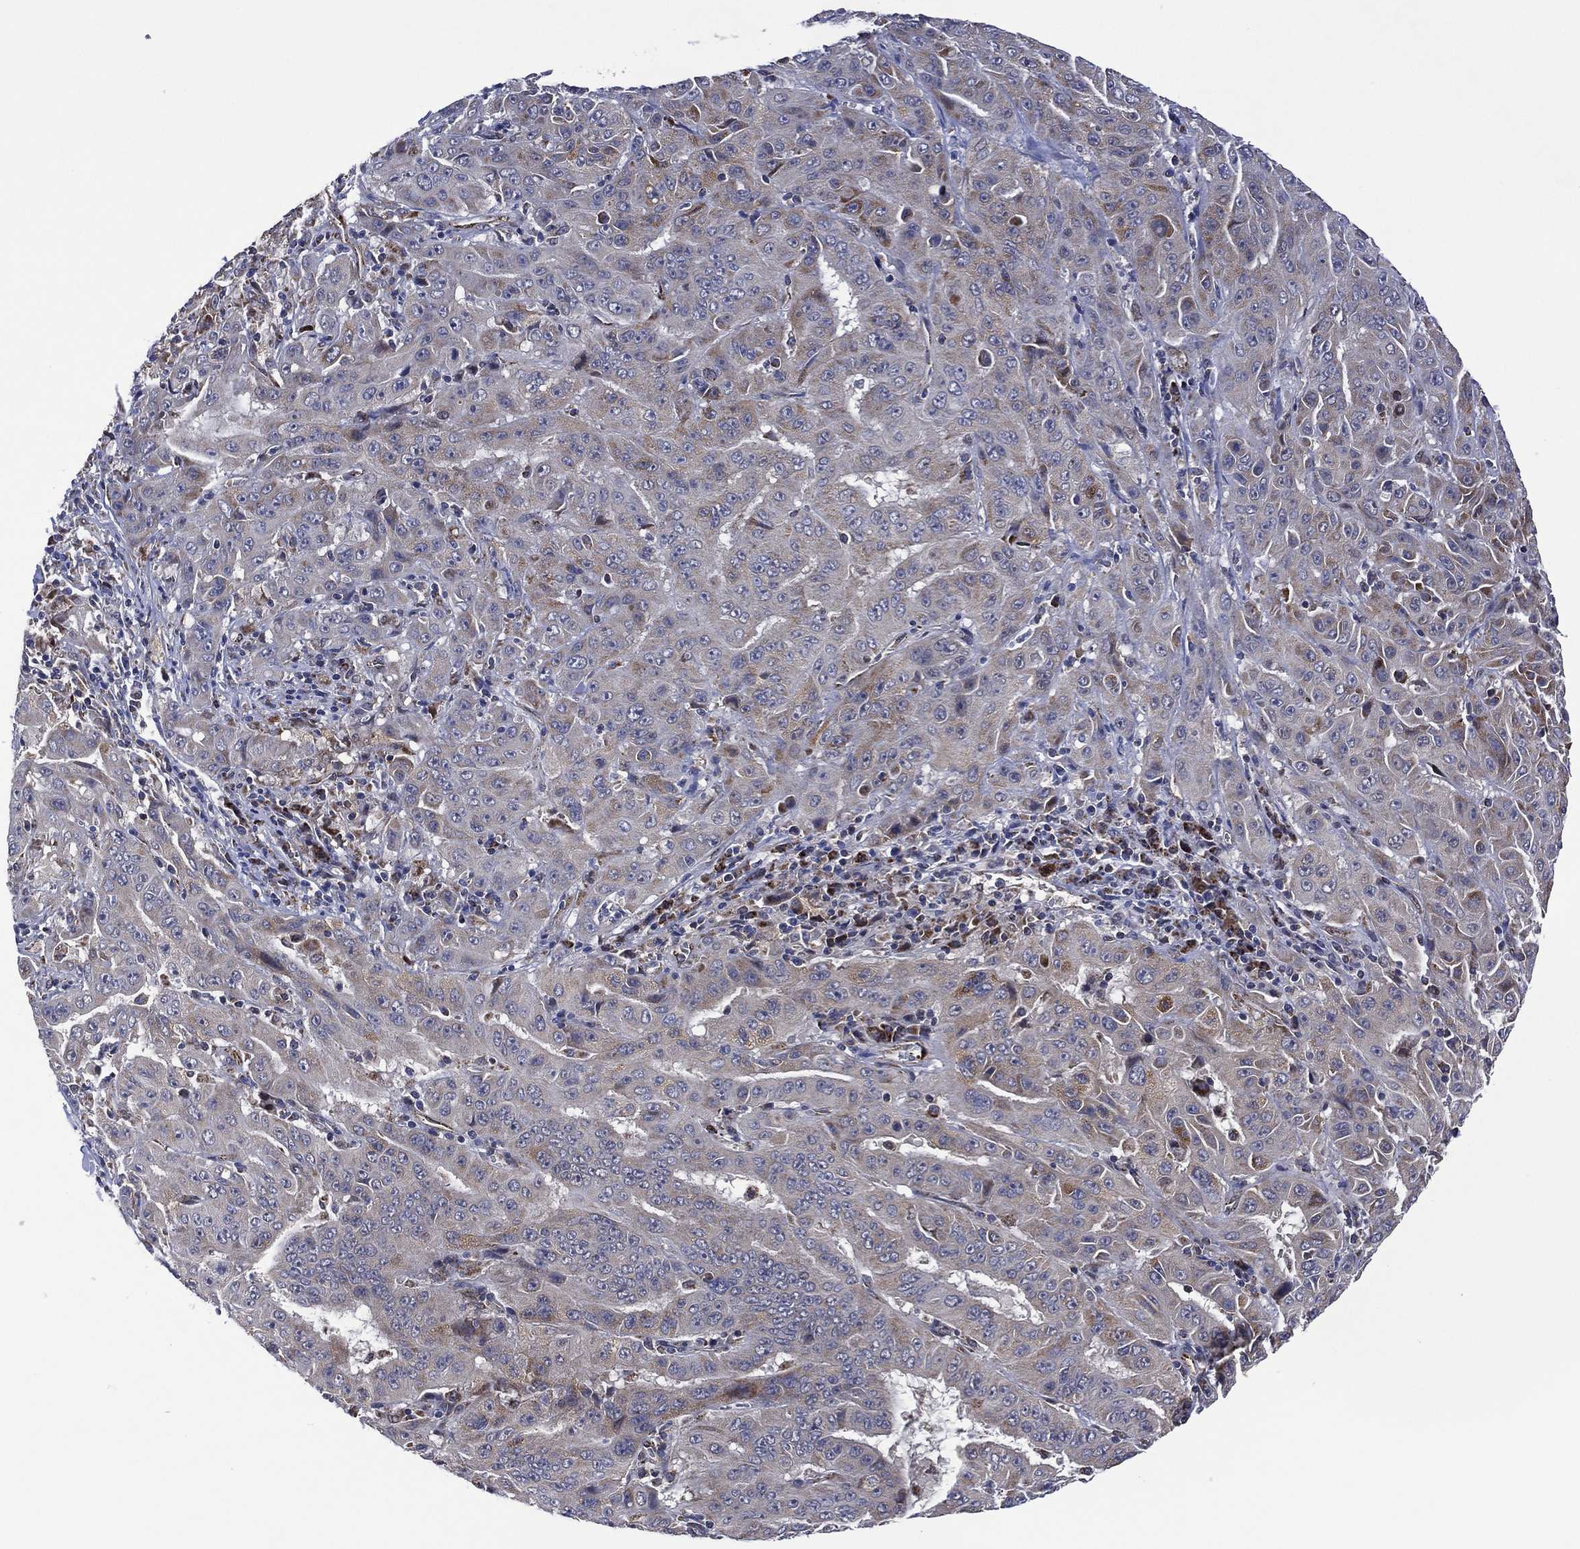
{"staining": {"intensity": "weak", "quantity": "<25%", "location": "cytoplasmic/membranous"}, "tissue": "pancreatic cancer", "cell_type": "Tumor cells", "image_type": "cancer", "snomed": [{"axis": "morphology", "description": "Adenocarcinoma, NOS"}, {"axis": "topography", "description": "Pancreas"}], "caption": "DAB immunohistochemical staining of pancreatic adenocarcinoma displays no significant expression in tumor cells. Brightfield microscopy of immunohistochemistry (IHC) stained with DAB (brown) and hematoxylin (blue), captured at high magnification.", "gene": "HTD2", "patient": {"sex": "male", "age": 63}}